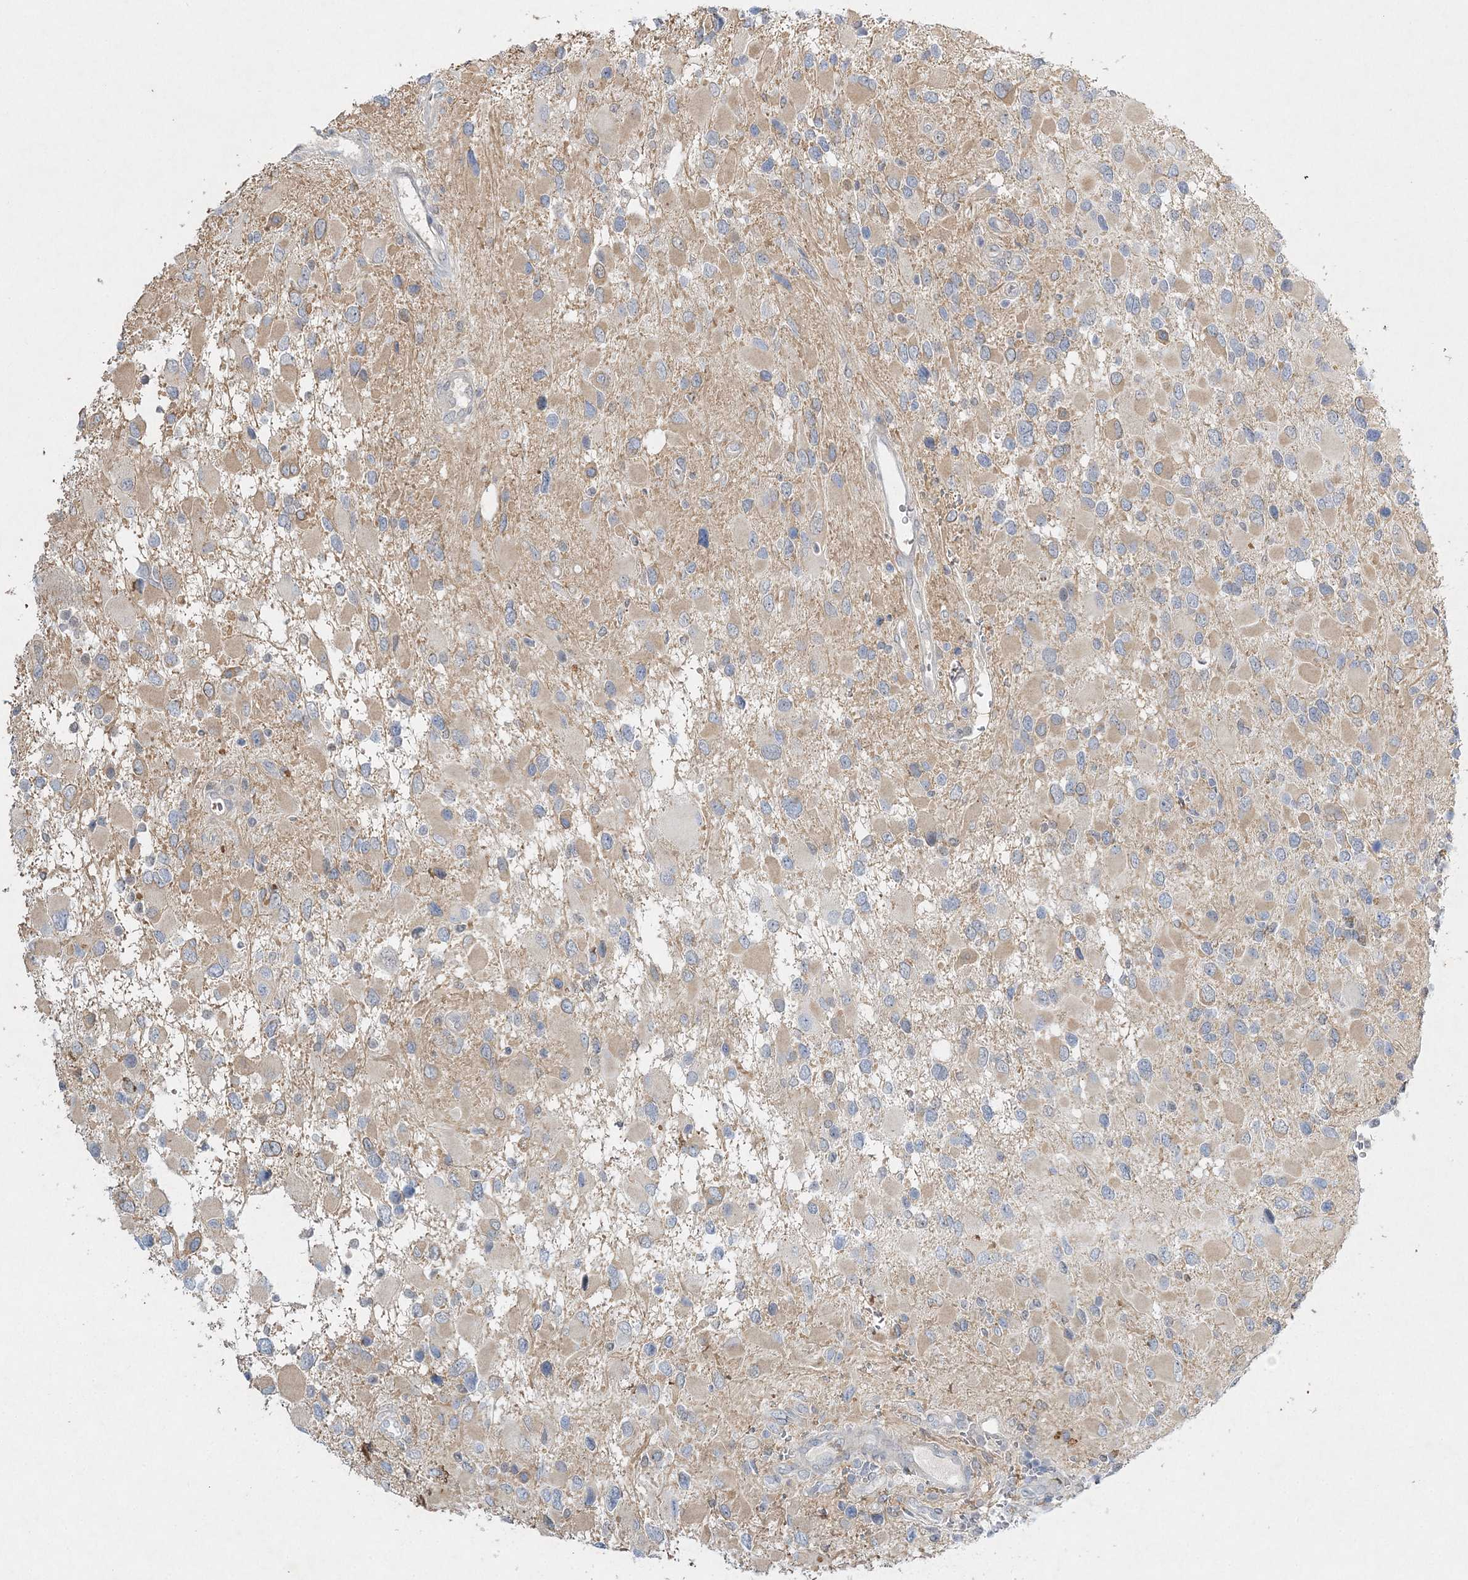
{"staining": {"intensity": "weak", "quantity": "<25%", "location": "cytoplasmic/membranous"}, "tissue": "glioma", "cell_type": "Tumor cells", "image_type": "cancer", "snomed": [{"axis": "morphology", "description": "Glioma, malignant, High grade"}, {"axis": "topography", "description": "Brain"}], "caption": "The photomicrograph exhibits no significant expression in tumor cells of malignant glioma (high-grade).", "gene": "MAT2B", "patient": {"sex": "male", "age": 53}}